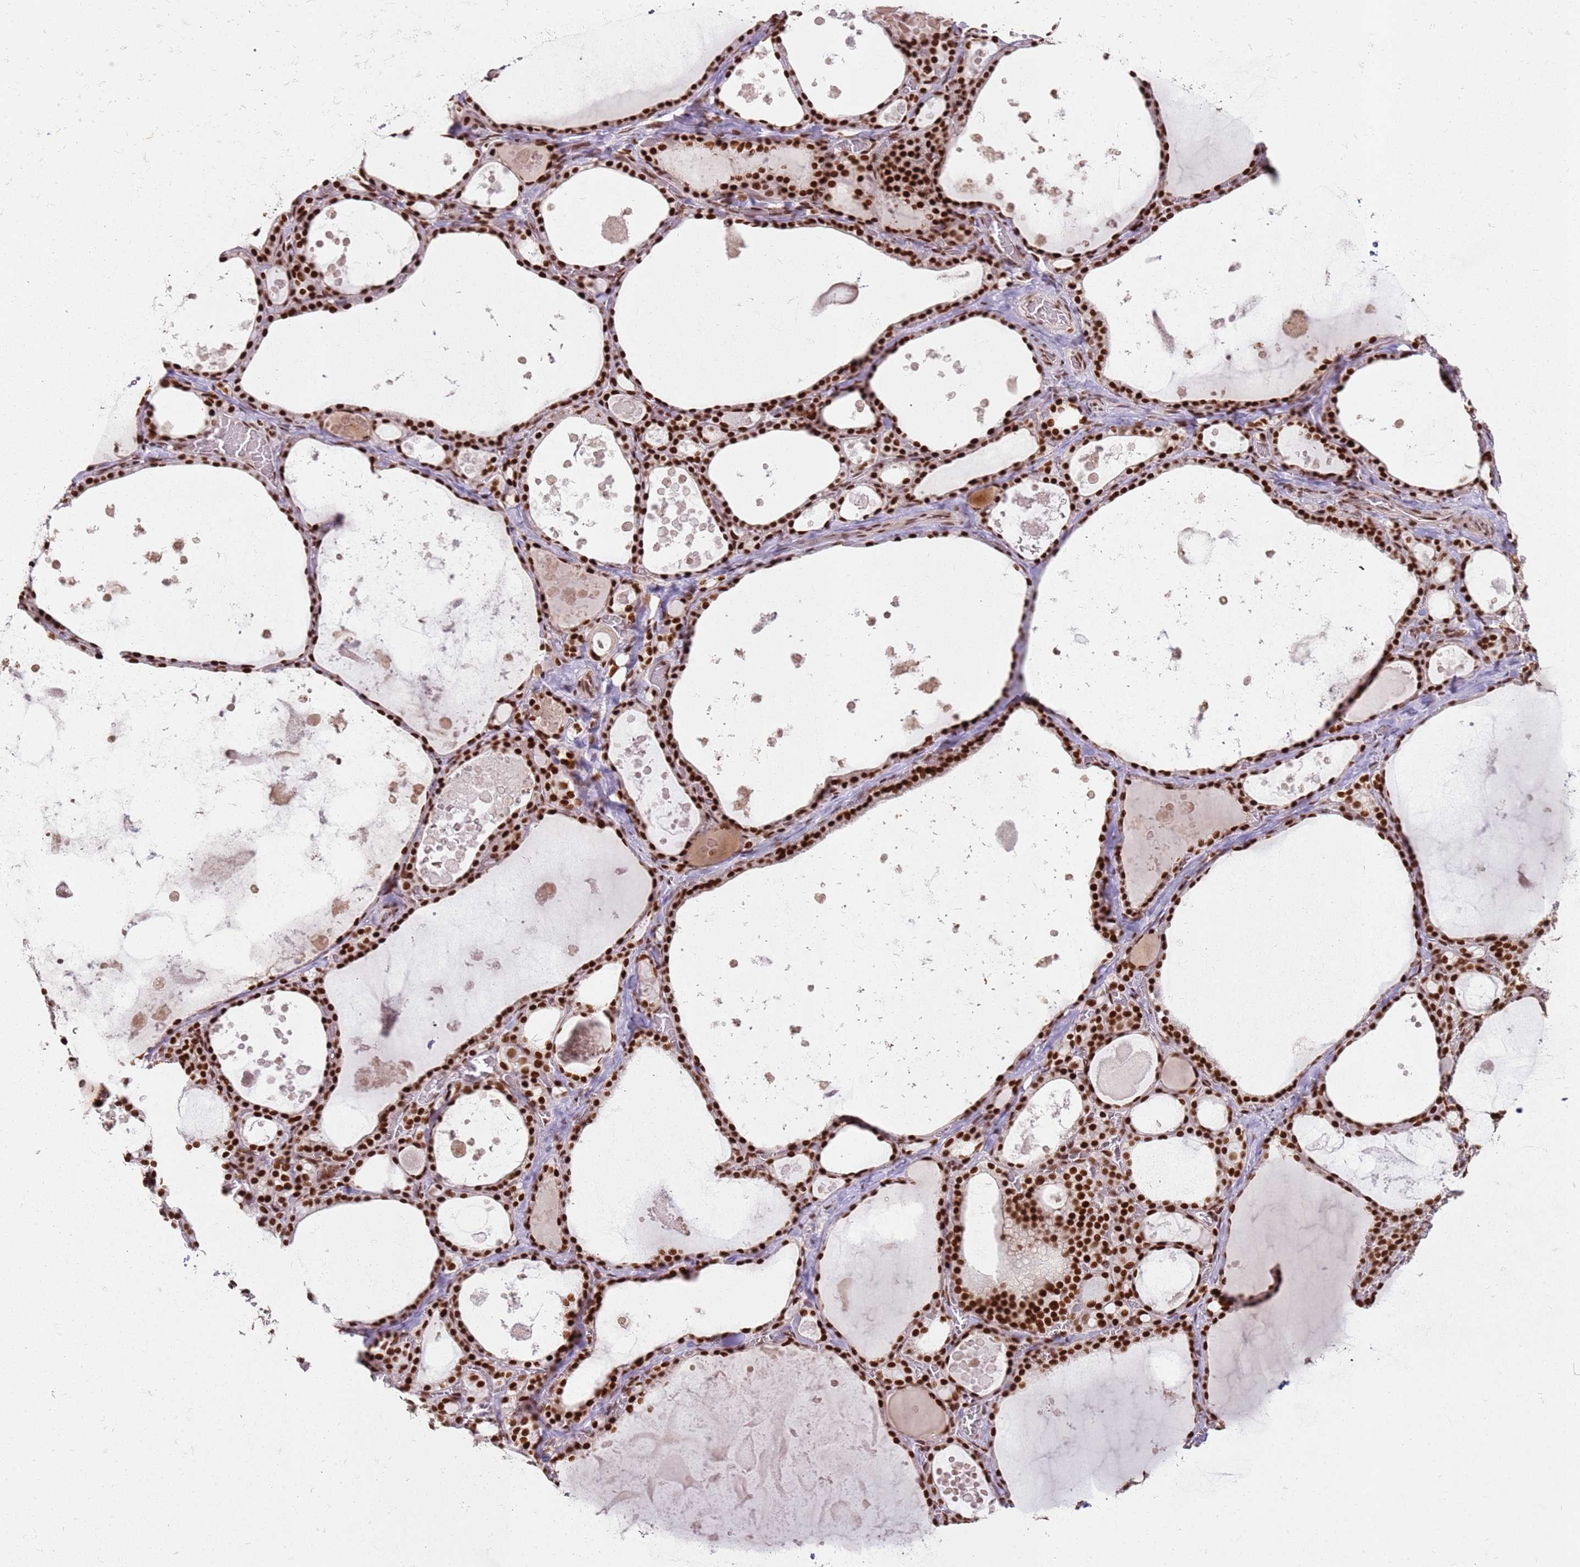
{"staining": {"intensity": "strong", "quantity": ">75%", "location": "nuclear"}, "tissue": "thyroid gland", "cell_type": "Glandular cells", "image_type": "normal", "snomed": [{"axis": "morphology", "description": "Normal tissue, NOS"}, {"axis": "topography", "description": "Thyroid gland"}], "caption": "IHC micrograph of normal thyroid gland stained for a protein (brown), which exhibits high levels of strong nuclear expression in about >75% of glandular cells.", "gene": "TENT4A", "patient": {"sex": "male", "age": 56}}